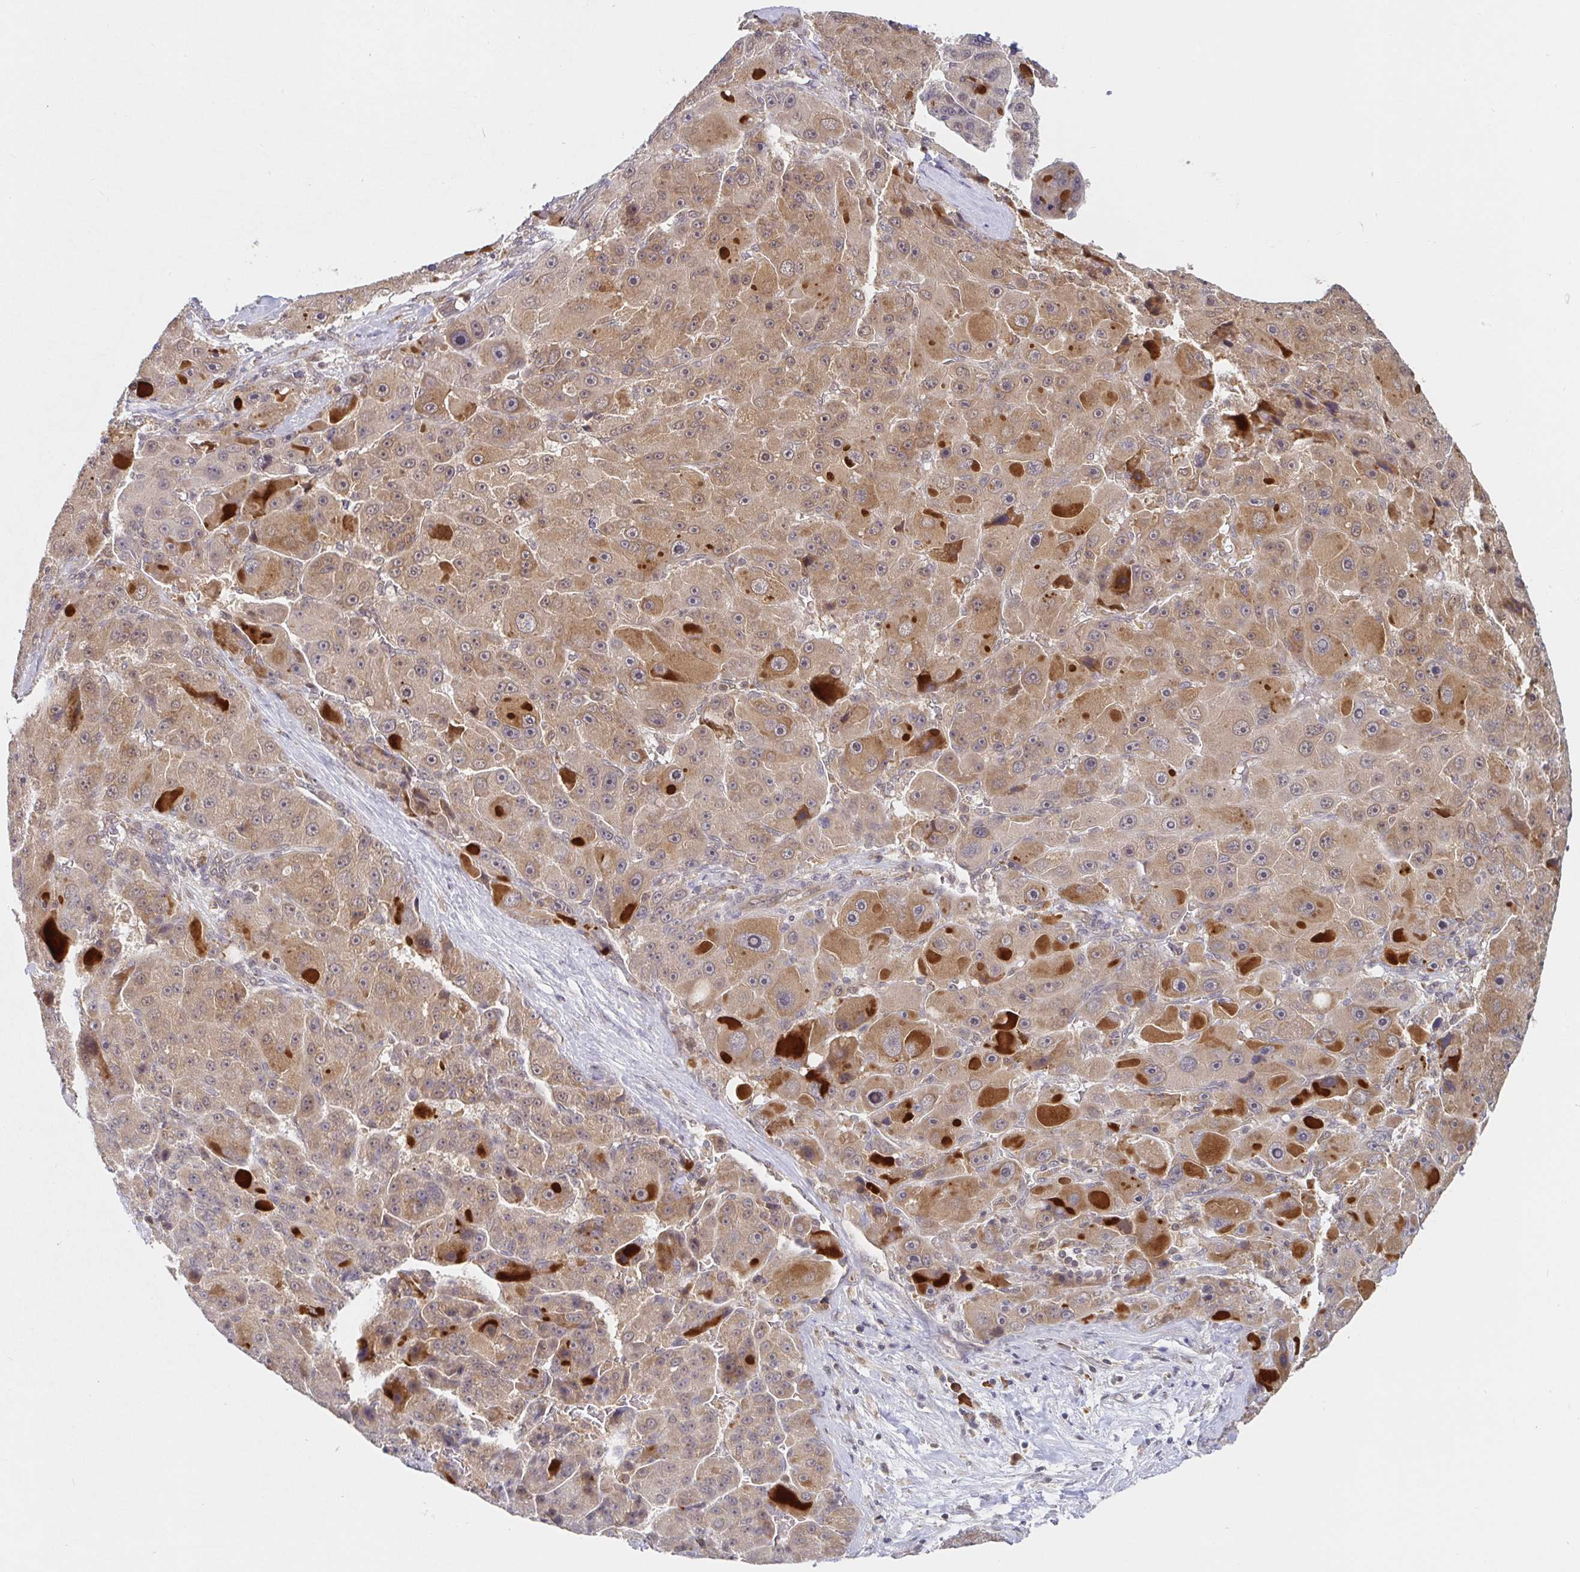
{"staining": {"intensity": "moderate", "quantity": ">75%", "location": "cytoplasmic/membranous"}, "tissue": "liver cancer", "cell_type": "Tumor cells", "image_type": "cancer", "snomed": [{"axis": "morphology", "description": "Carcinoma, Hepatocellular, NOS"}, {"axis": "topography", "description": "Liver"}], "caption": "Protein expression analysis of hepatocellular carcinoma (liver) demonstrates moderate cytoplasmic/membranous staining in about >75% of tumor cells.", "gene": "ALG1", "patient": {"sex": "male", "age": 76}}